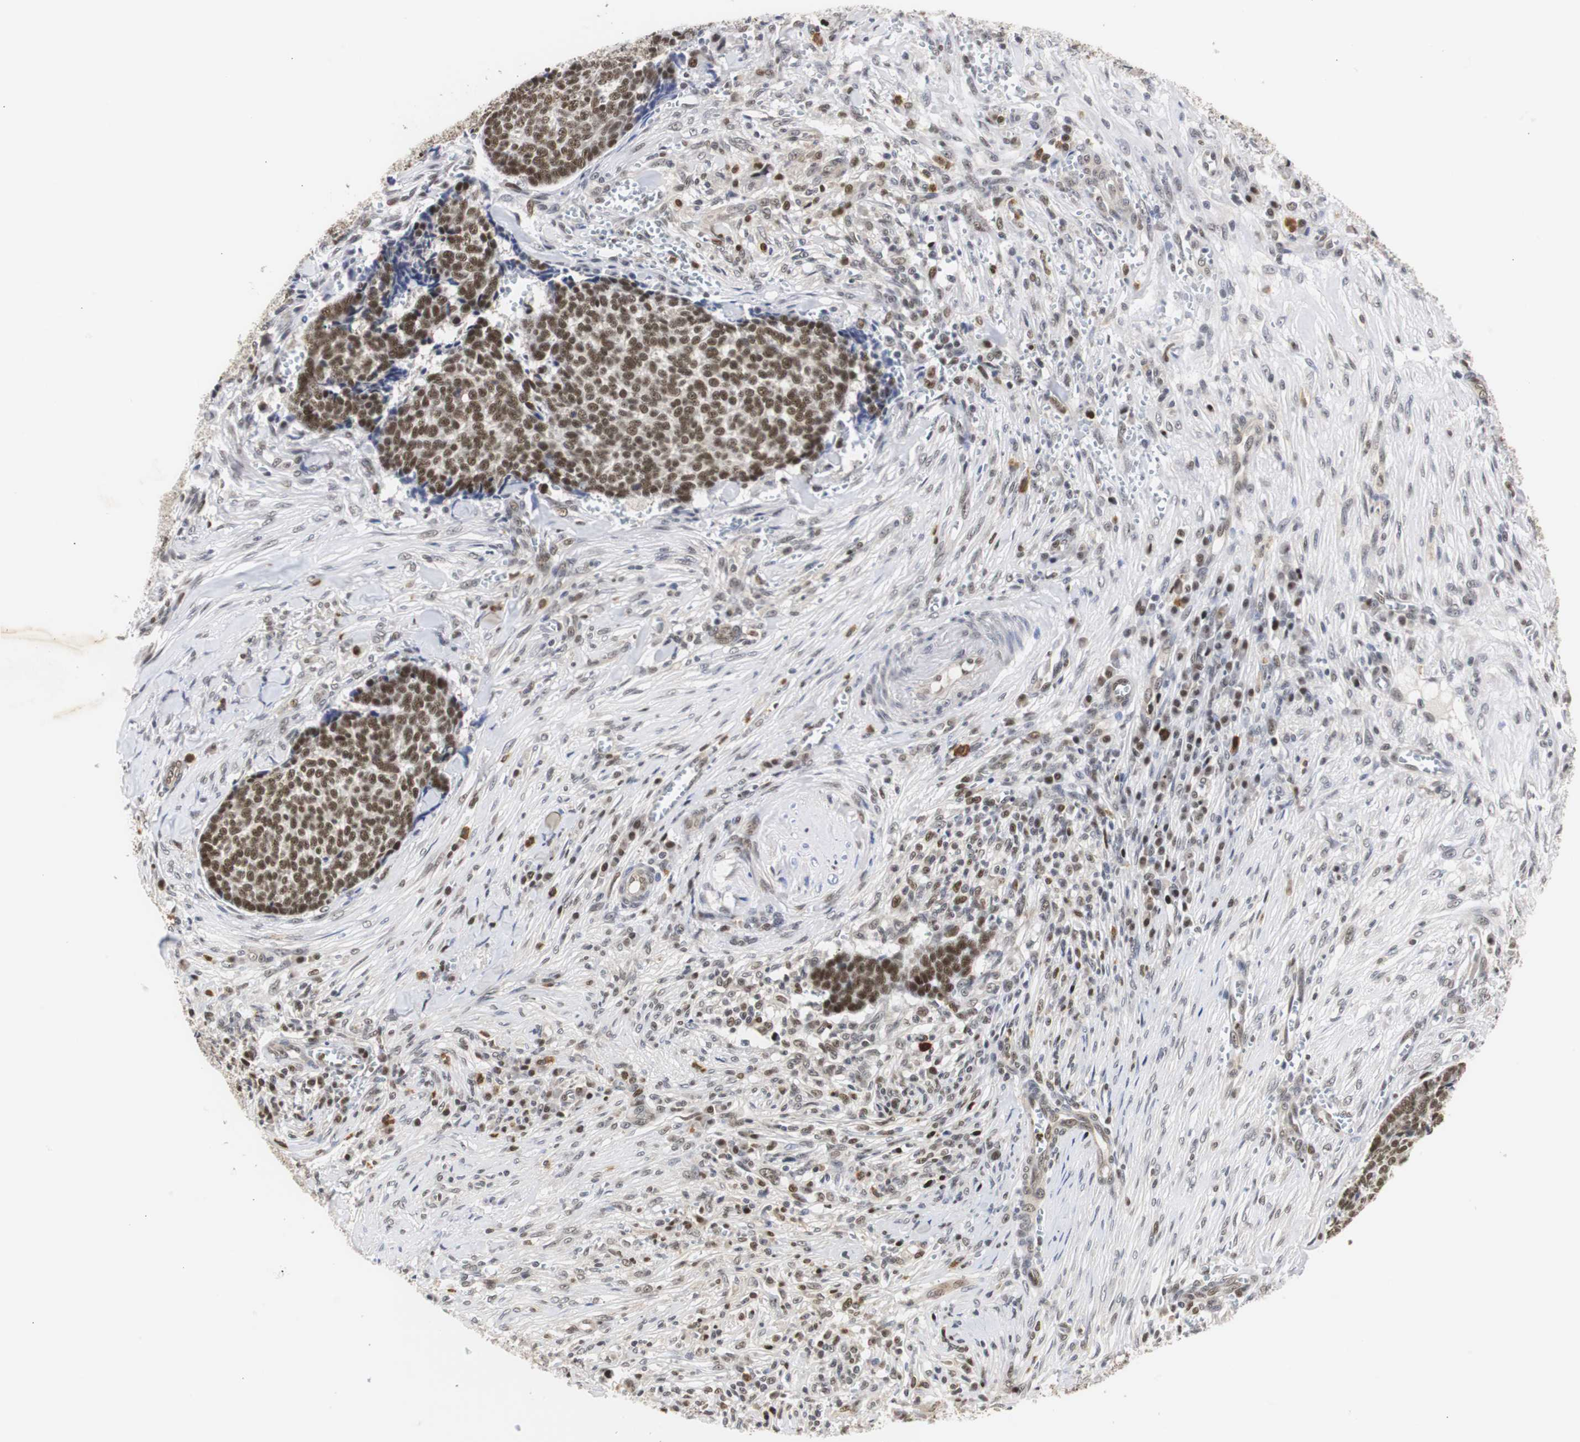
{"staining": {"intensity": "strong", "quantity": ">75%", "location": "nuclear"}, "tissue": "skin cancer", "cell_type": "Tumor cells", "image_type": "cancer", "snomed": [{"axis": "morphology", "description": "Basal cell carcinoma"}, {"axis": "topography", "description": "Skin"}], "caption": "Immunohistochemistry (IHC) image of neoplastic tissue: basal cell carcinoma (skin) stained using immunohistochemistry (IHC) demonstrates high levels of strong protein expression localized specifically in the nuclear of tumor cells, appearing as a nuclear brown color.", "gene": "ZFC3H1", "patient": {"sex": "male", "age": 84}}